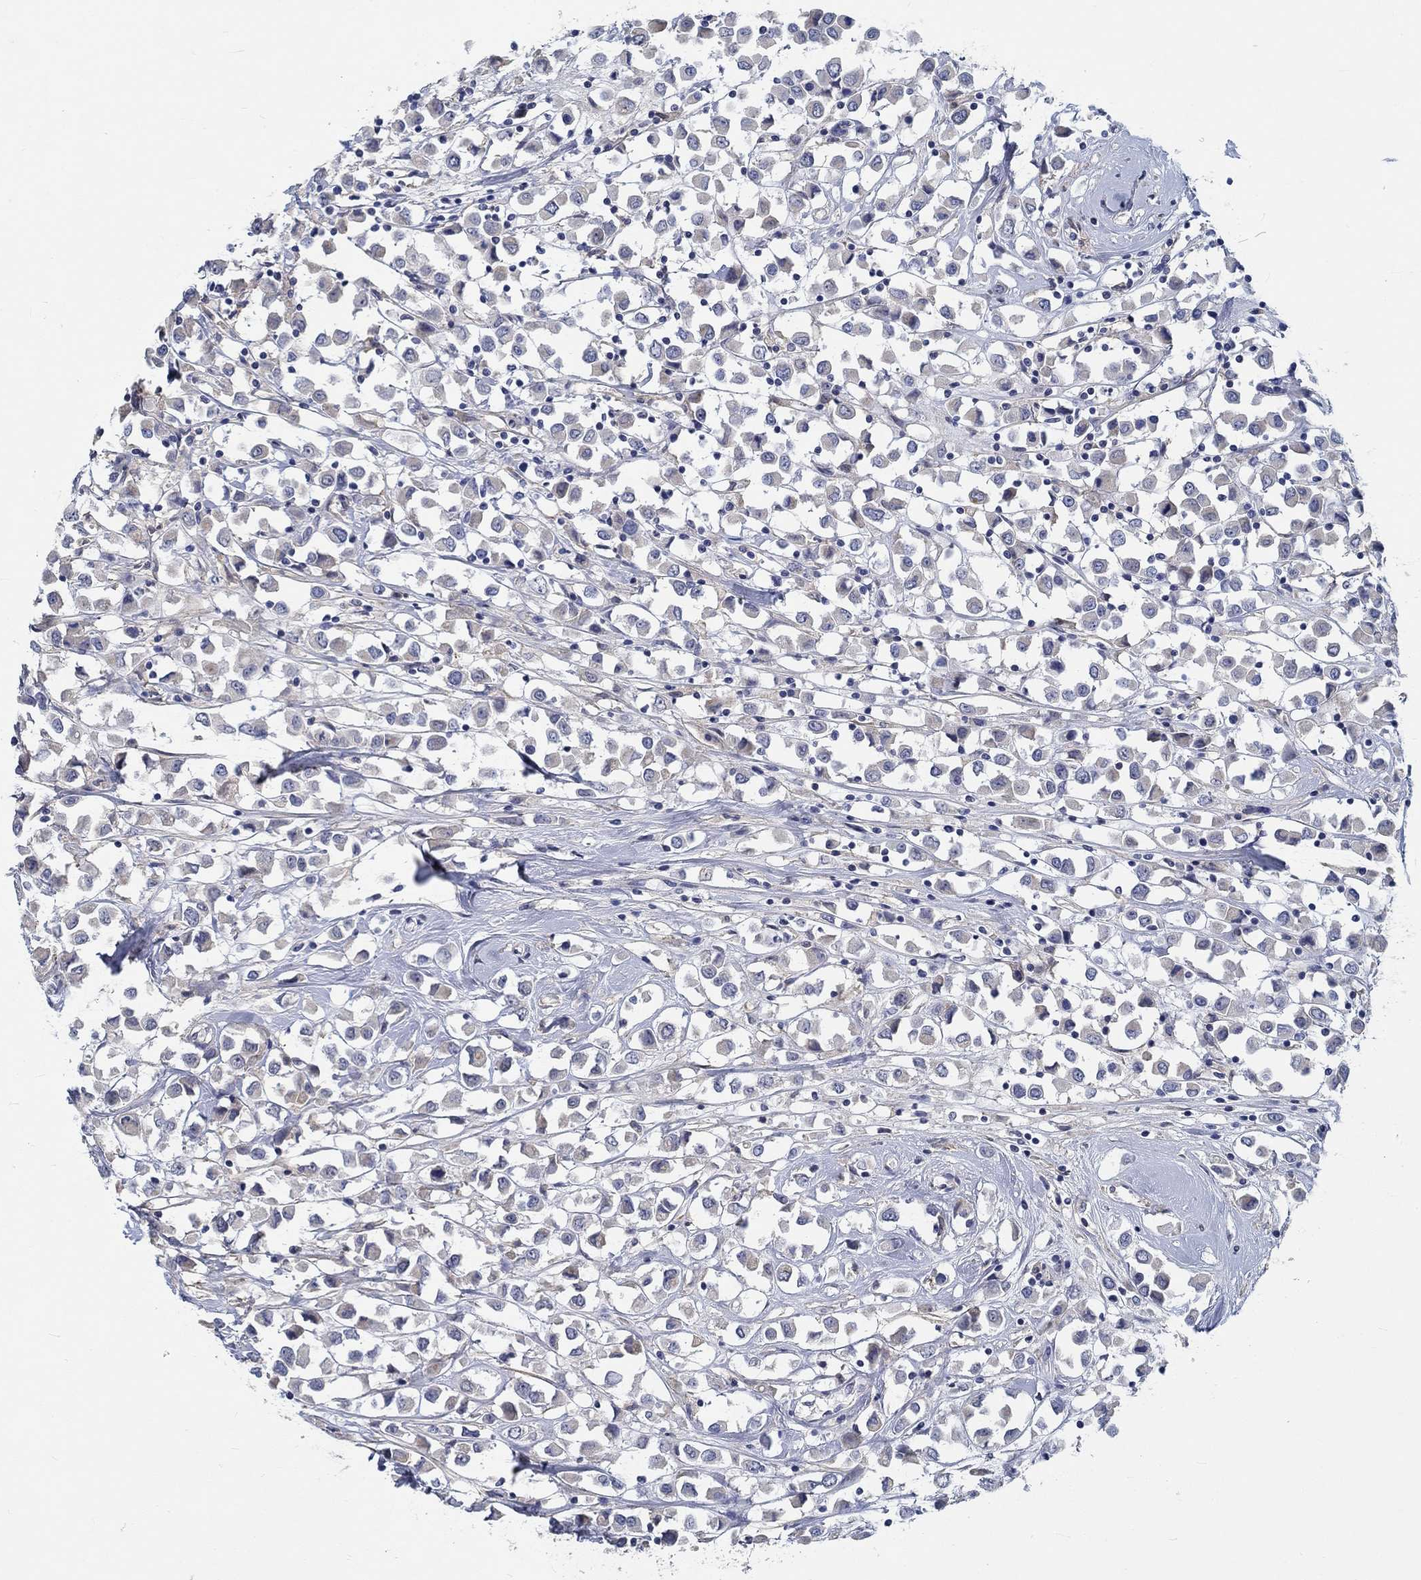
{"staining": {"intensity": "negative", "quantity": "none", "location": "none"}, "tissue": "breast cancer", "cell_type": "Tumor cells", "image_type": "cancer", "snomed": [{"axis": "morphology", "description": "Duct carcinoma"}, {"axis": "topography", "description": "Breast"}], "caption": "An IHC photomicrograph of breast infiltrating ductal carcinoma is shown. There is no staining in tumor cells of breast infiltrating ductal carcinoma. (Stains: DAB immunohistochemistry with hematoxylin counter stain, Microscopy: brightfield microscopy at high magnification).", "gene": "MYBPC1", "patient": {"sex": "female", "age": 61}}